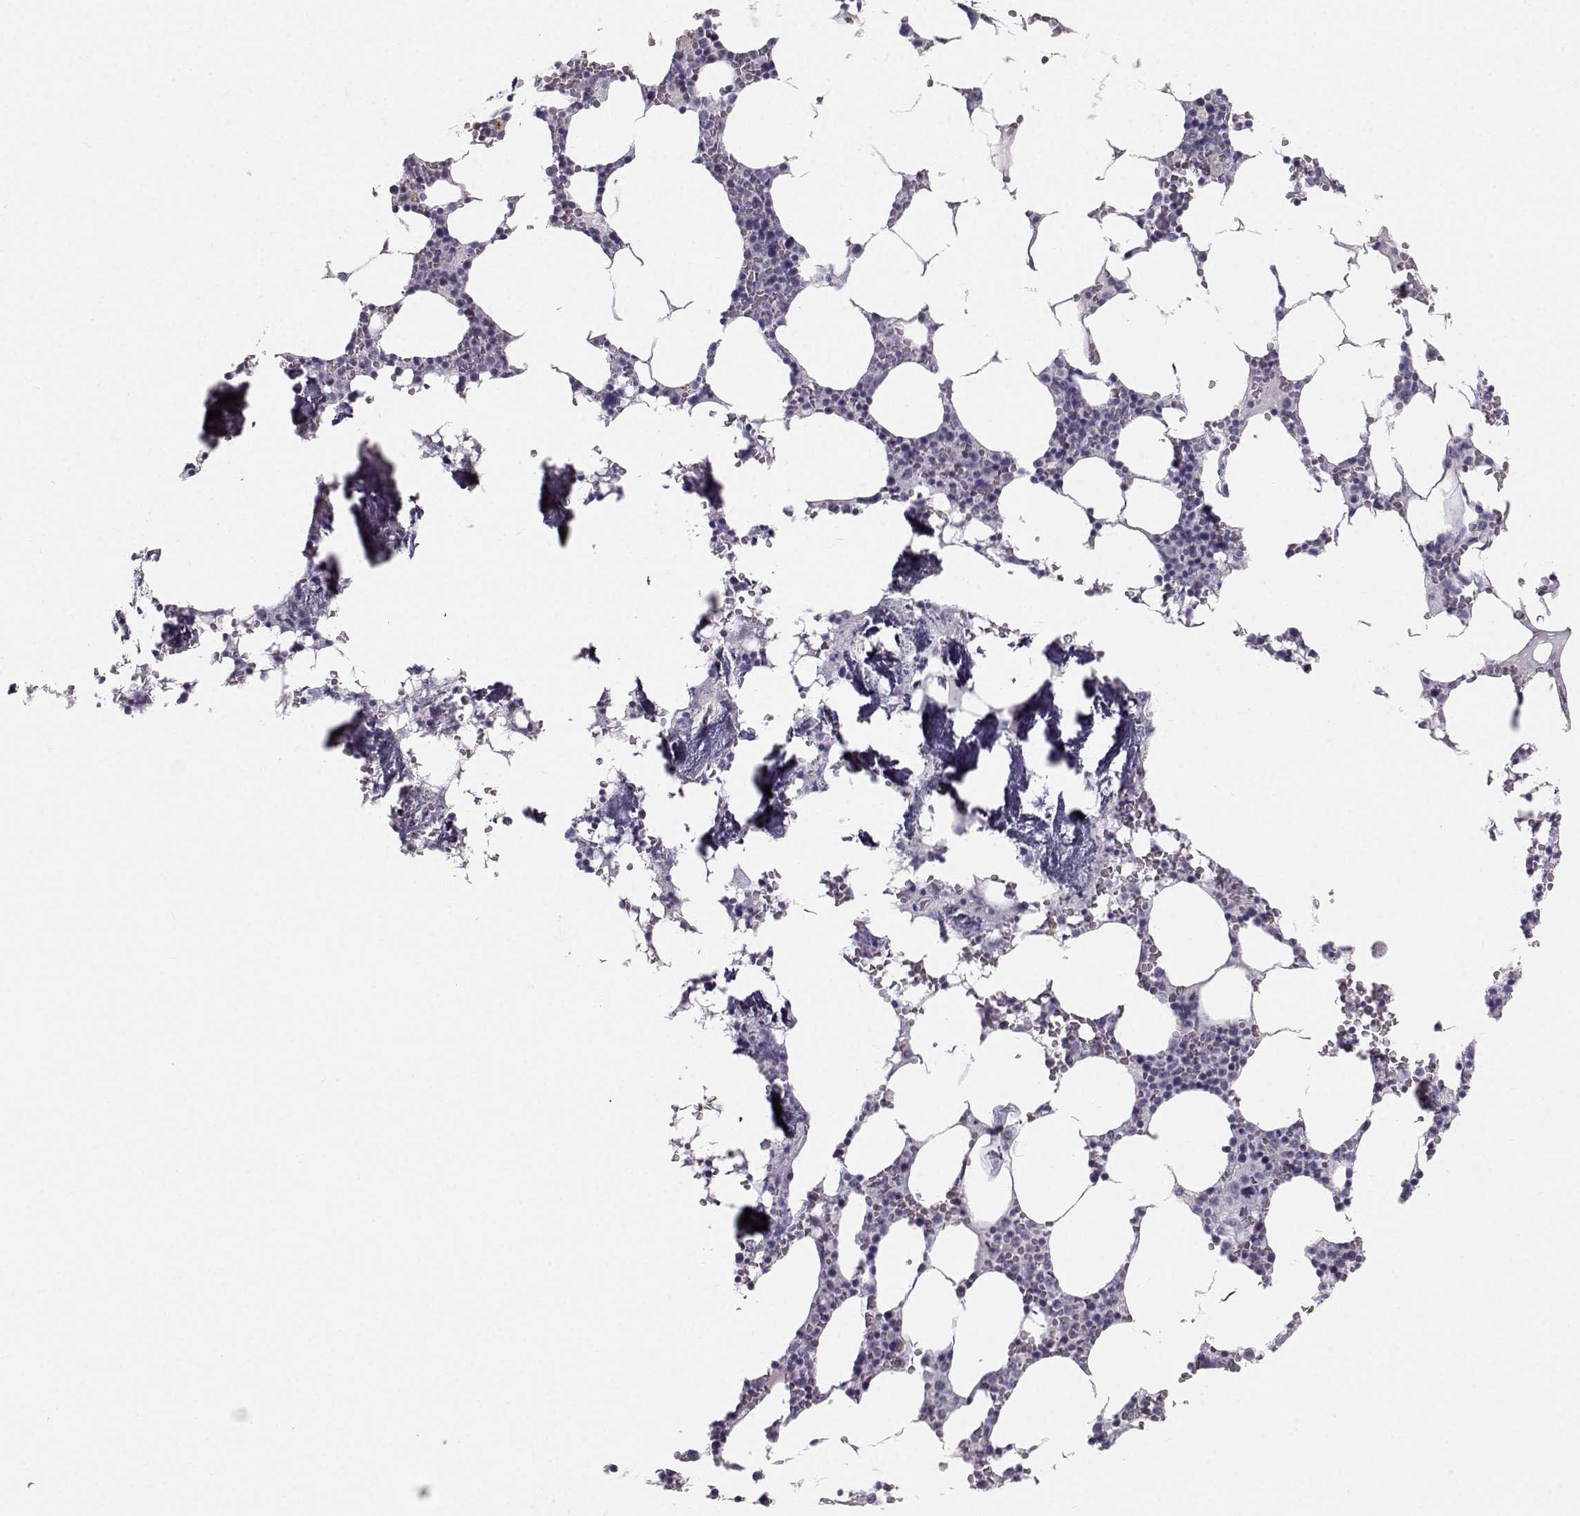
{"staining": {"intensity": "negative", "quantity": "none", "location": "none"}, "tissue": "bone marrow", "cell_type": "Hematopoietic cells", "image_type": "normal", "snomed": [{"axis": "morphology", "description": "Normal tissue, NOS"}, {"axis": "topography", "description": "Bone marrow"}], "caption": "Immunohistochemistry (IHC) micrograph of unremarkable bone marrow: human bone marrow stained with DAB (3,3'-diaminobenzidine) reveals no significant protein expression in hematopoietic cells.", "gene": "CASR", "patient": {"sex": "female", "age": 64}}